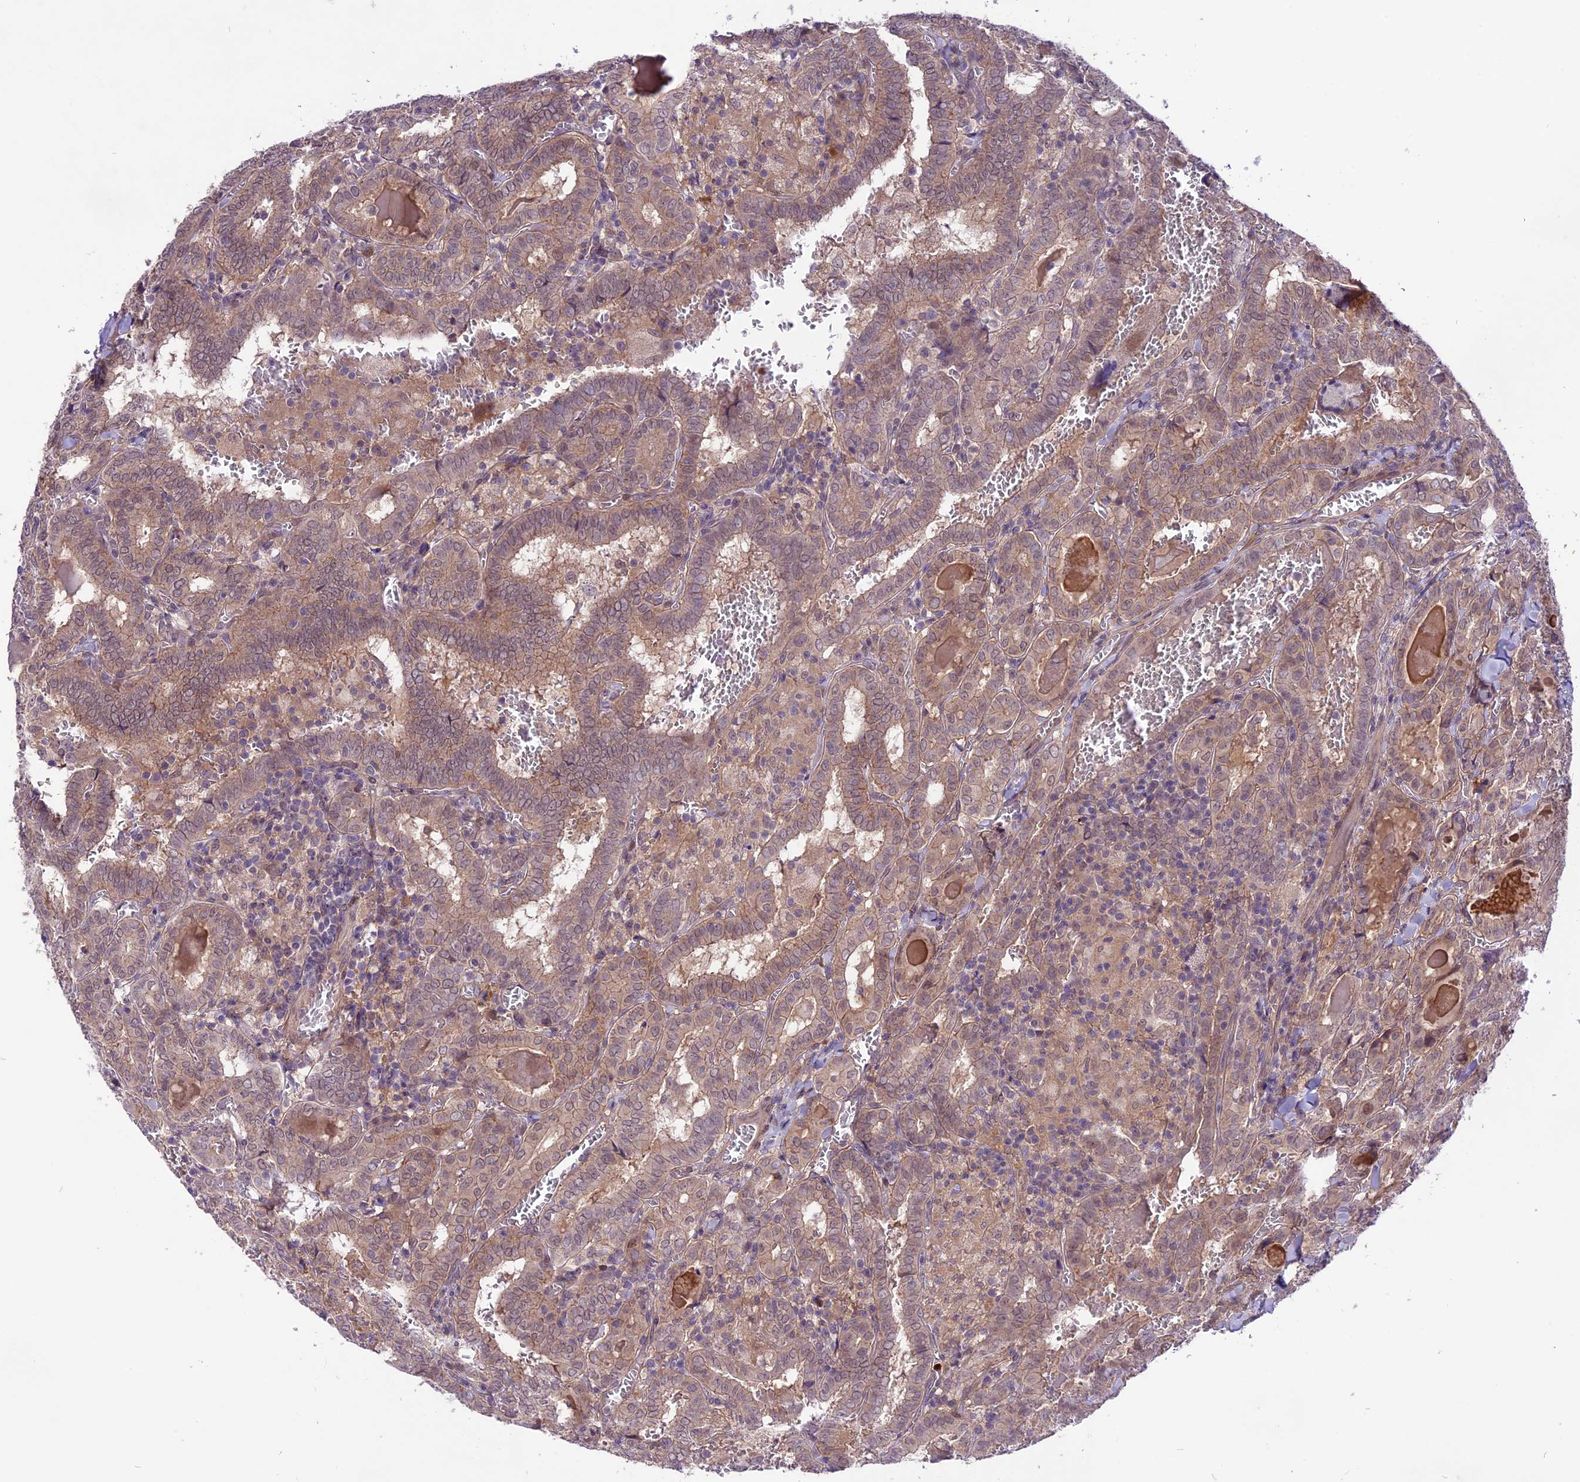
{"staining": {"intensity": "moderate", "quantity": ">75%", "location": "cytoplasmic/membranous"}, "tissue": "thyroid cancer", "cell_type": "Tumor cells", "image_type": "cancer", "snomed": [{"axis": "morphology", "description": "Papillary adenocarcinoma, NOS"}, {"axis": "topography", "description": "Thyroid gland"}], "caption": "IHC micrograph of neoplastic tissue: human thyroid cancer stained using immunohistochemistry displays medium levels of moderate protein expression localized specifically in the cytoplasmic/membranous of tumor cells, appearing as a cytoplasmic/membranous brown color.", "gene": "SPRED1", "patient": {"sex": "female", "age": 72}}